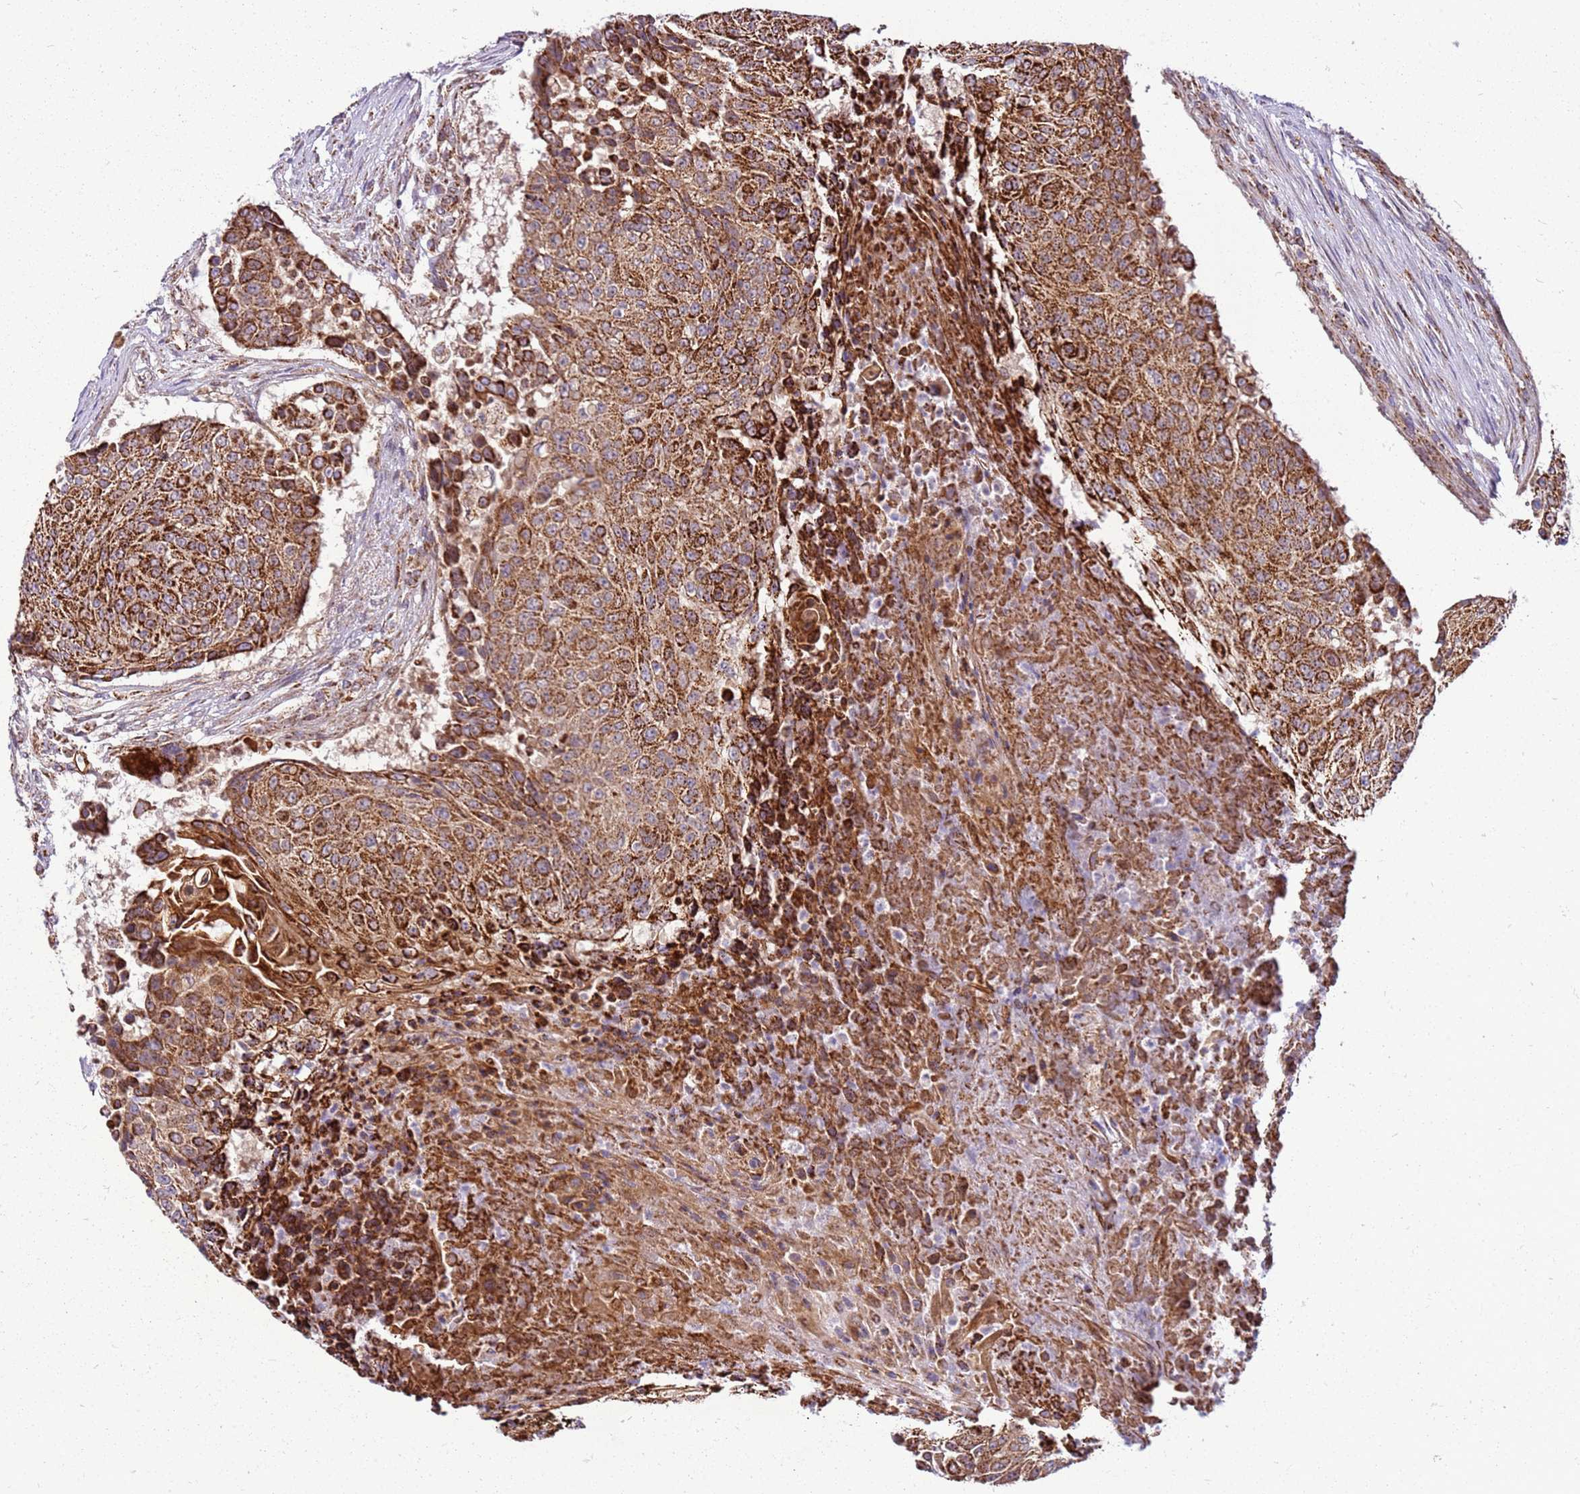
{"staining": {"intensity": "strong", "quantity": ">75%", "location": "cytoplasmic/membranous"}, "tissue": "urothelial cancer", "cell_type": "Tumor cells", "image_type": "cancer", "snomed": [{"axis": "morphology", "description": "Urothelial carcinoma, High grade"}, {"axis": "topography", "description": "Urinary bladder"}], "caption": "Immunohistochemical staining of human urothelial carcinoma (high-grade) shows strong cytoplasmic/membranous protein expression in approximately >75% of tumor cells.", "gene": "OR51T1", "patient": {"sex": "female", "age": 63}}